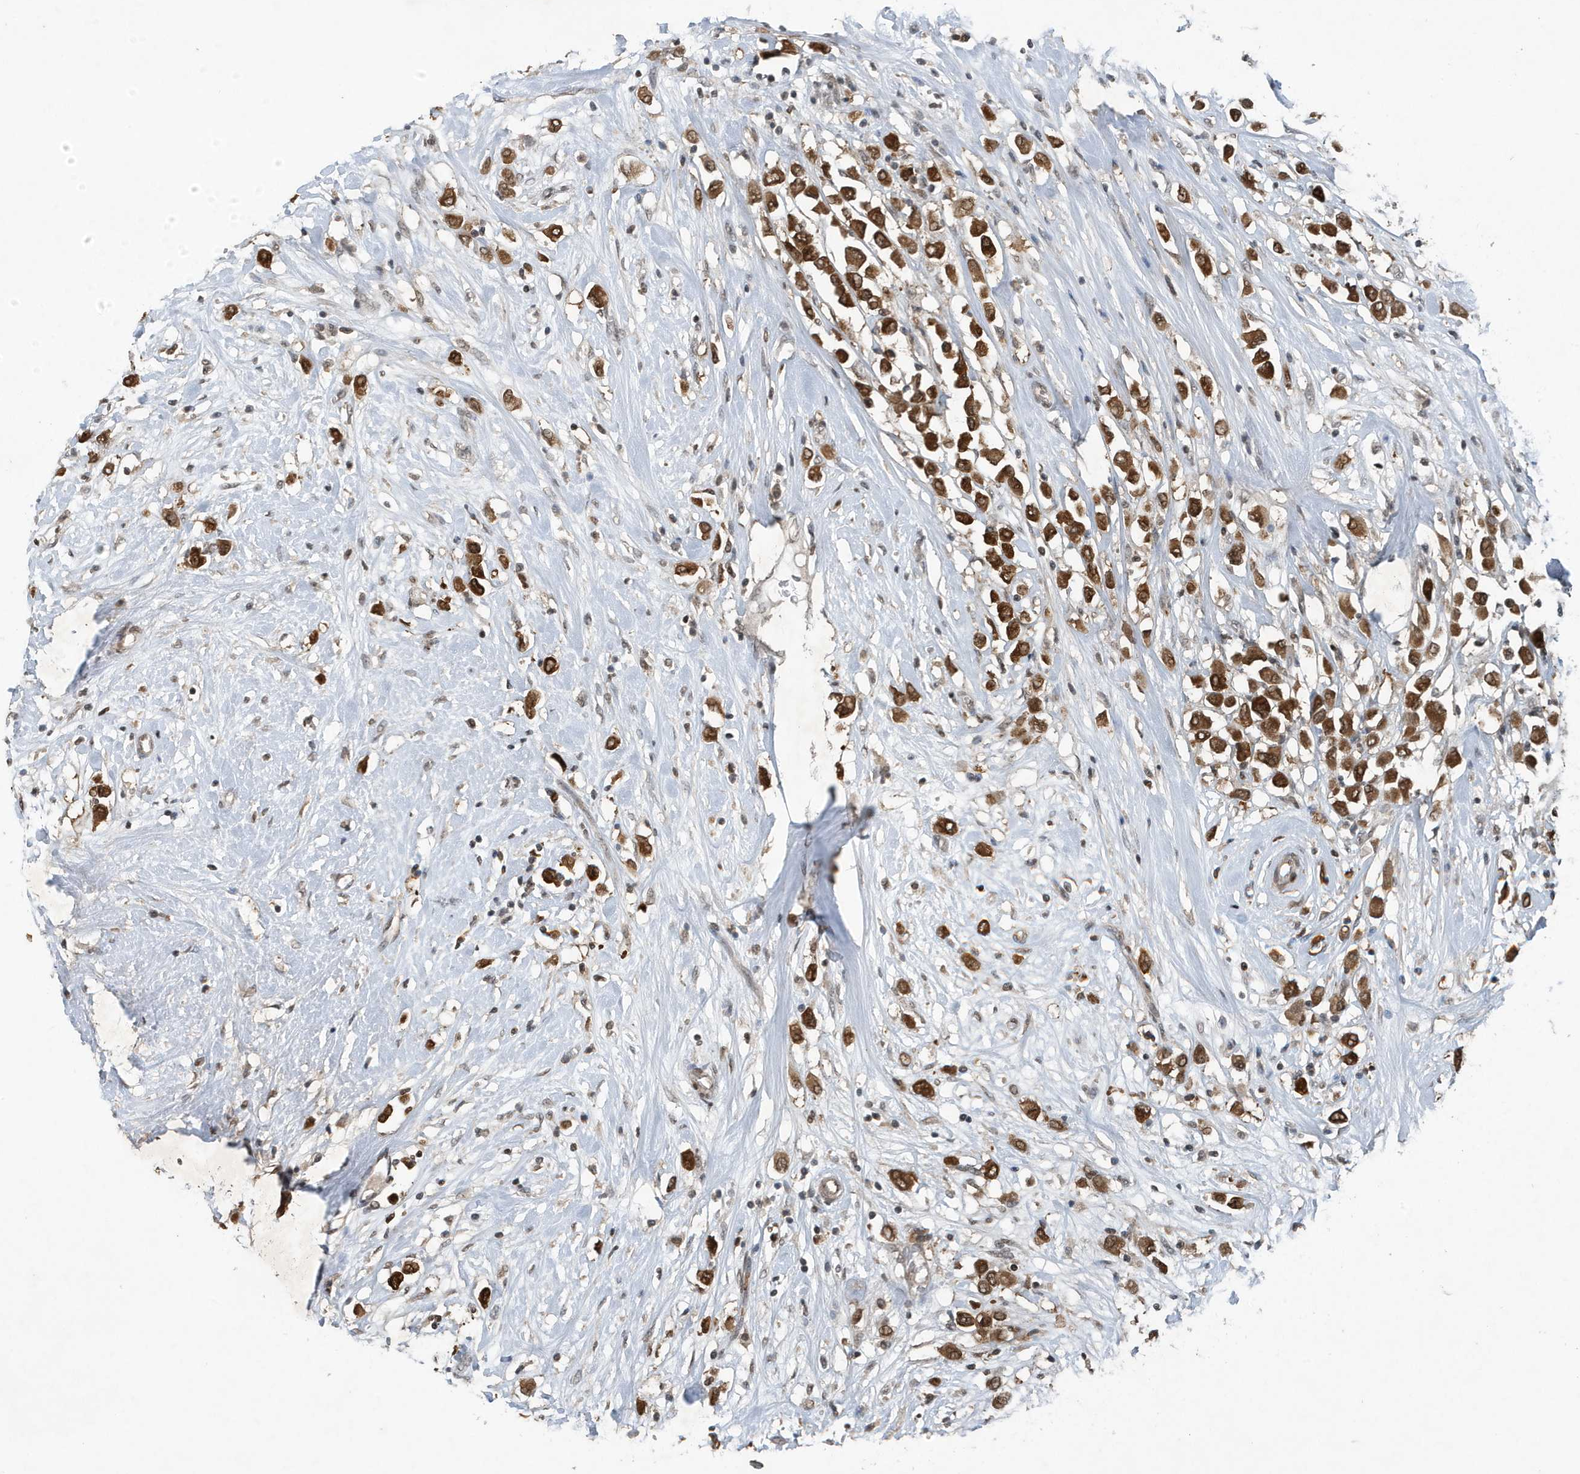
{"staining": {"intensity": "strong", "quantity": ">75%", "location": "cytoplasmic/membranous,nuclear"}, "tissue": "breast cancer", "cell_type": "Tumor cells", "image_type": "cancer", "snomed": [{"axis": "morphology", "description": "Duct carcinoma"}, {"axis": "topography", "description": "Breast"}], "caption": "The photomicrograph reveals a brown stain indicating the presence of a protein in the cytoplasmic/membranous and nuclear of tumor cells in intraductal carcinoma (breast). (DAB = brown stain, brightfield microscopy at high magnification).", "gene": "HSPA1A", "patient": {"sex": "female", "age": 61}}